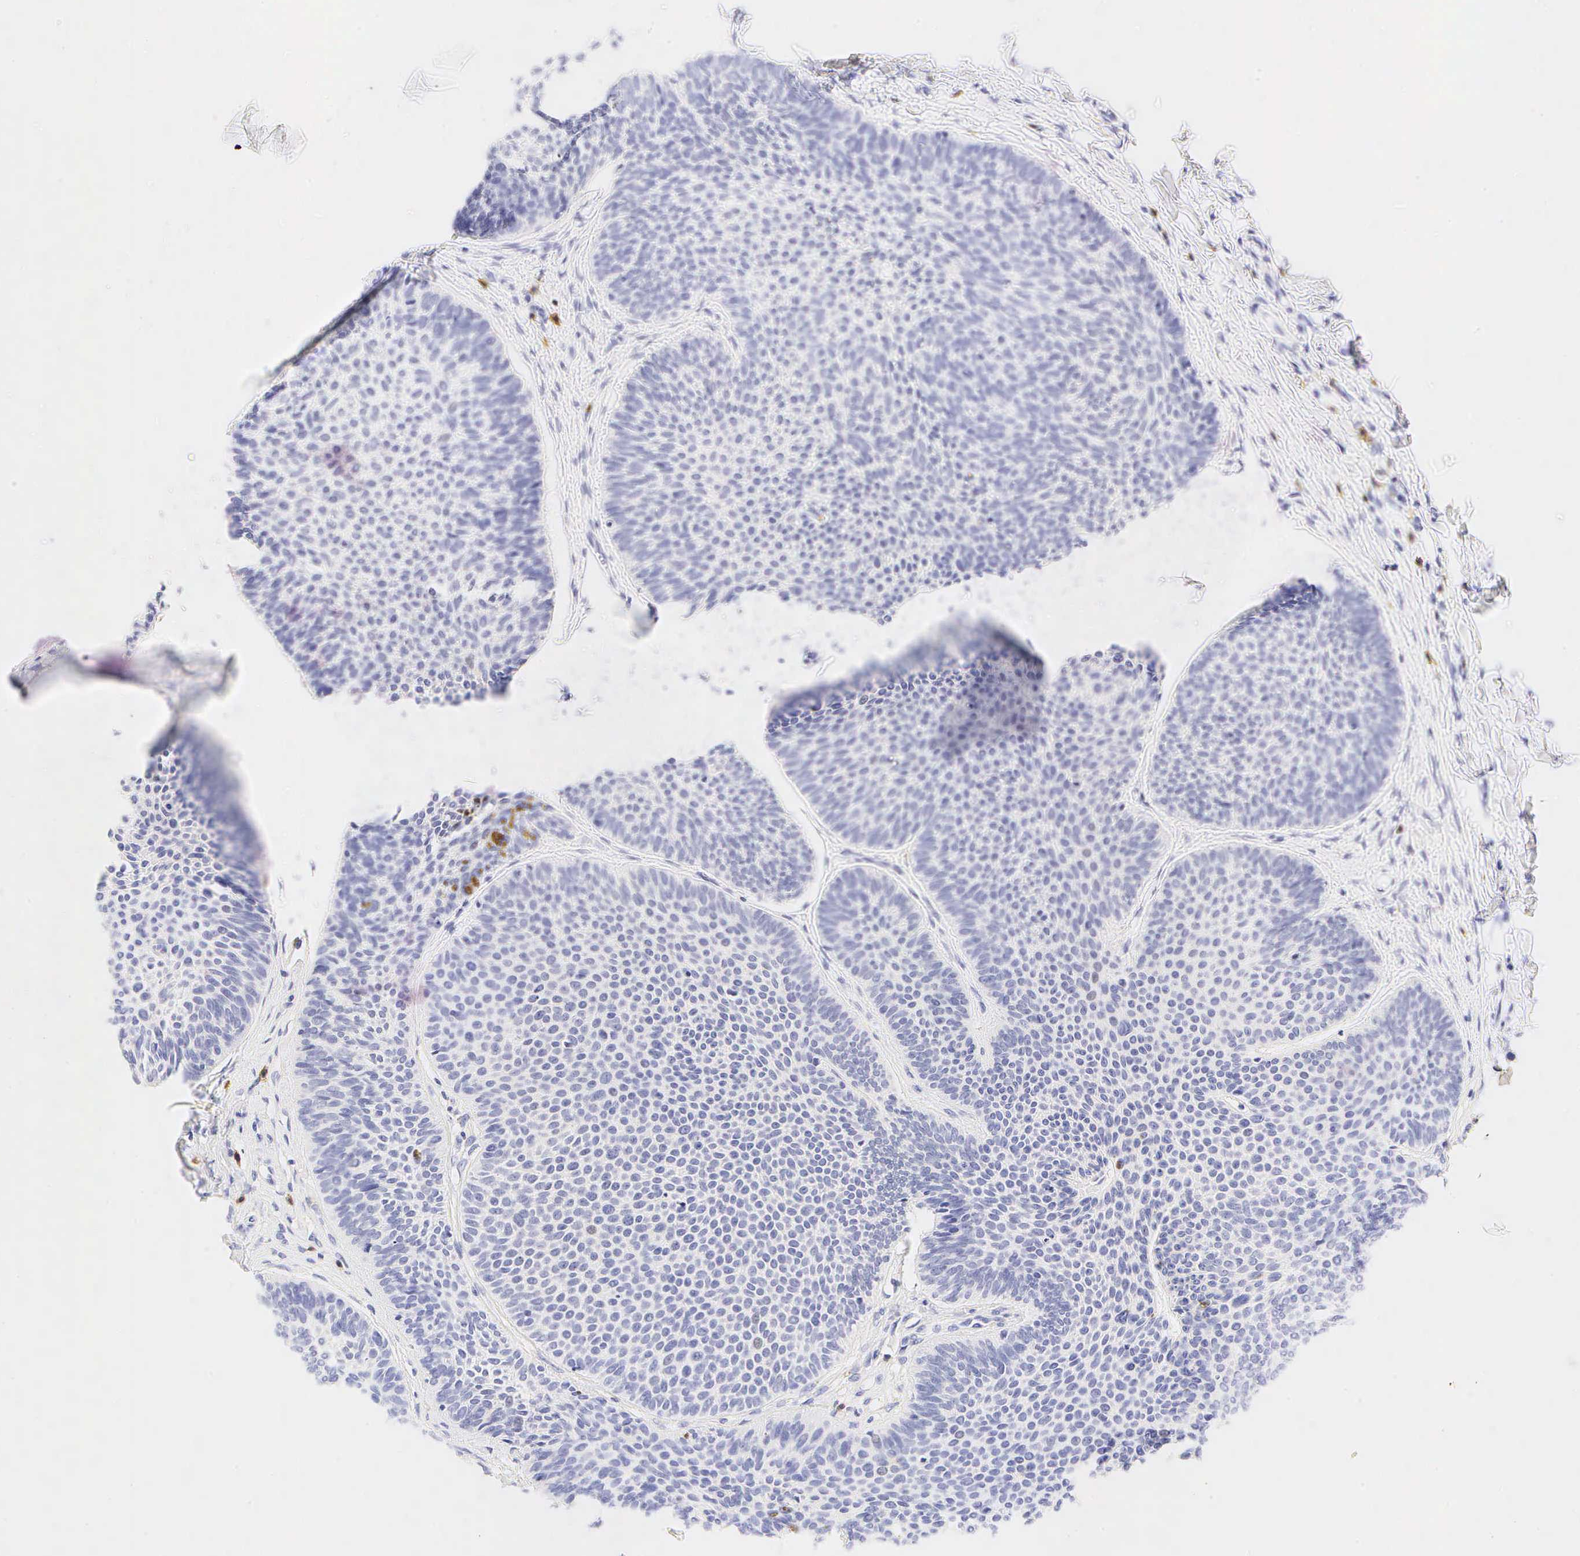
{"staining": {"intensity": "negative", "quantity": "none", "location": "none"}, "tissue": "skin cancer", "cell_type": "Tumor cells", "image_type": "cancer", "snomed": [{"axis": "morphology", "description": "Basal cell carcinoma"}, {"axis": "topography", "description": "Skin"}], "caption": "Histopathology image shows no significant protein staining in tumor cells of skin cancer (basal cell carcinoma).", "gene": "CD3E", "patient": {"sex": "male", "age": 84}}